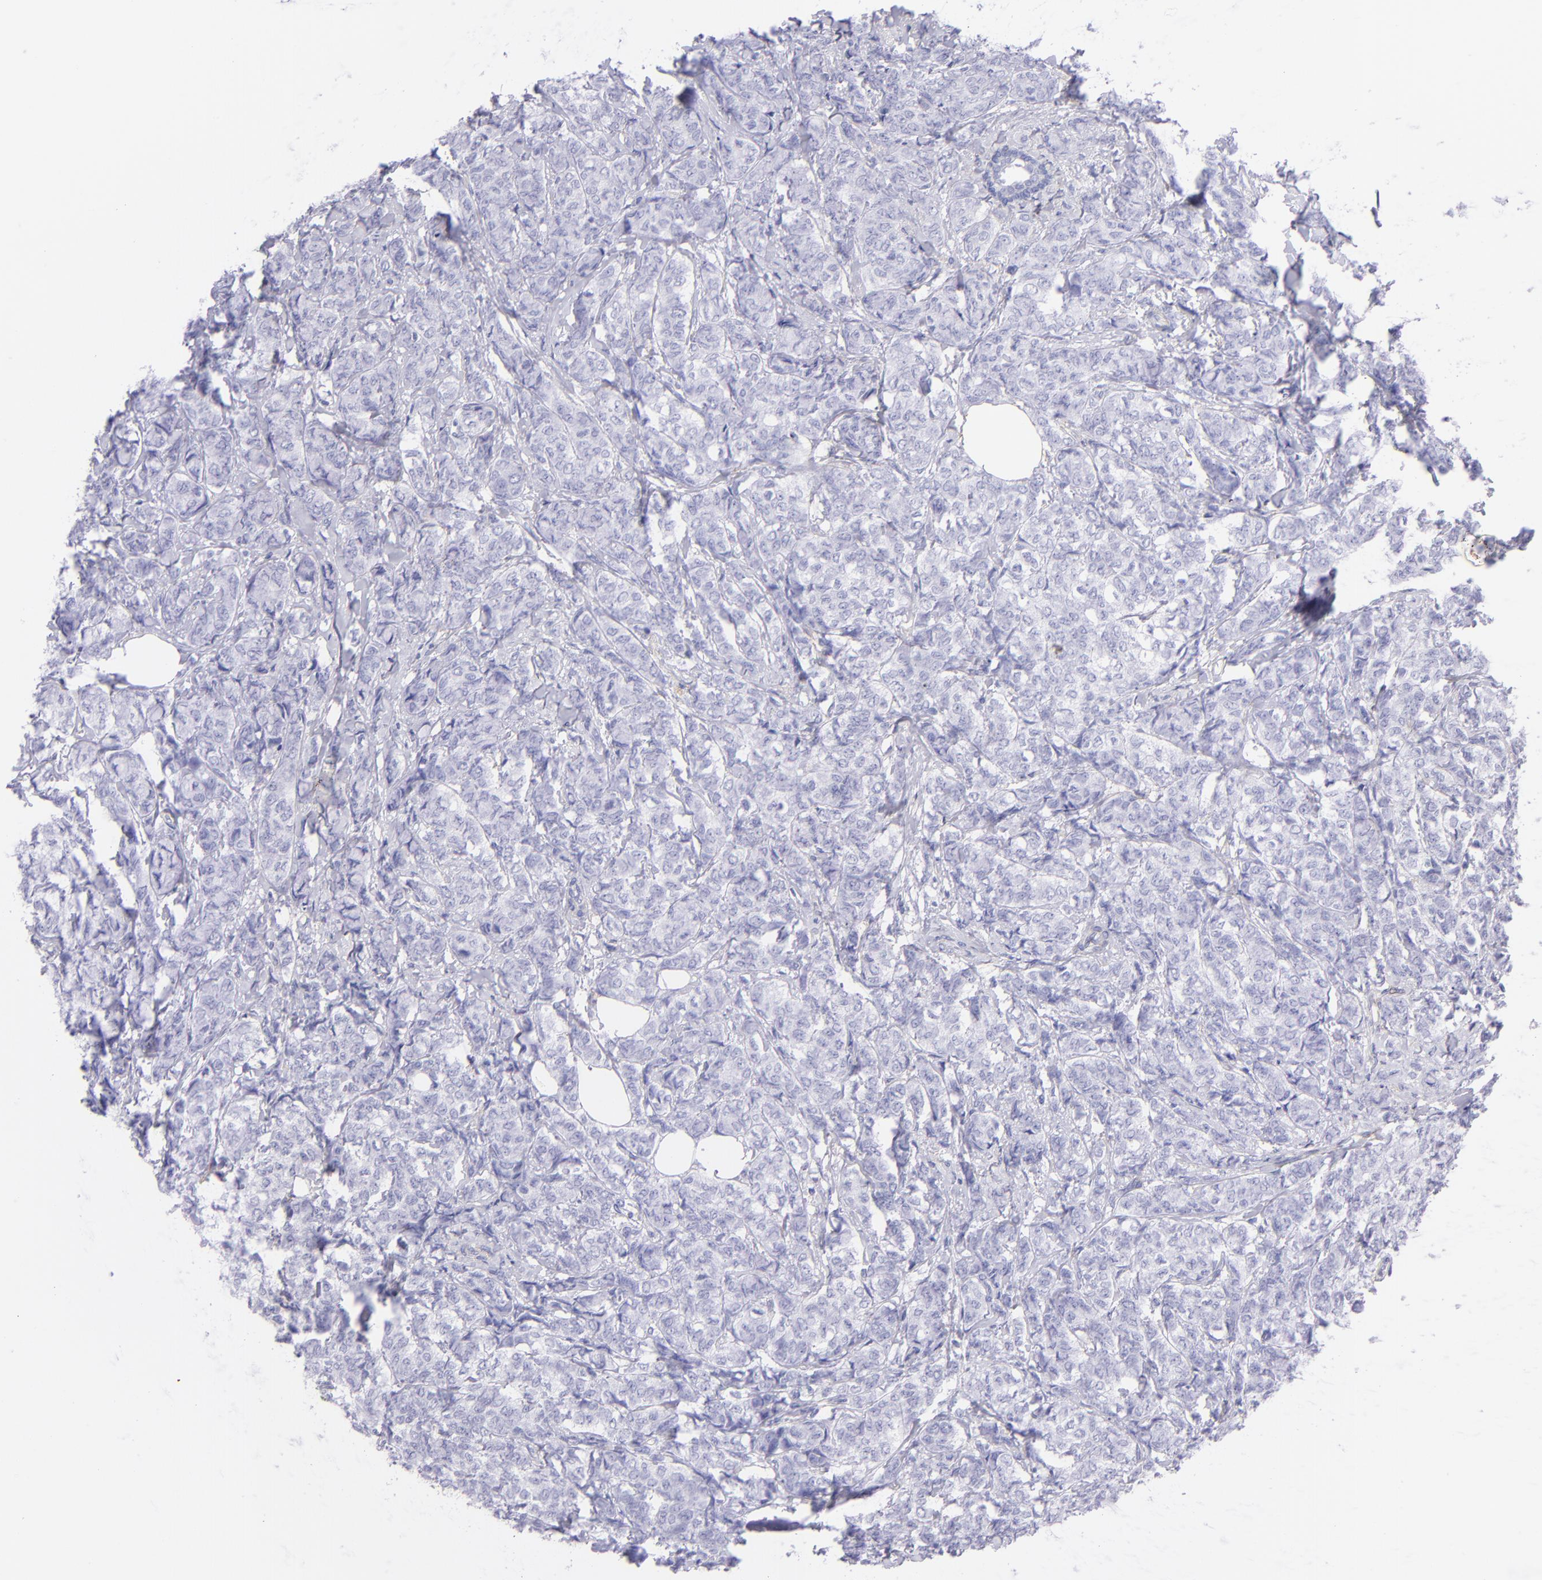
{"staining": {"intensity": "negative", "quantity": "none", "location": "none"}, "tissue": "breast cancer", "cell_type": "Tumor cells", "image_type": "cancer", "snomed": [{"axis": "morphology", "description": "Lobular carcinoma"}, {"axis": "topography", "description": "Breast"}], "caption": "High power microscopy micrograph of an immunohistochemistry (IHC) histopathology image of lobular carcinoma (breast), revealing no significant positivity in tumor cells.", "gene": "CD81", "patient": {"sex": "female", "age": 60}}